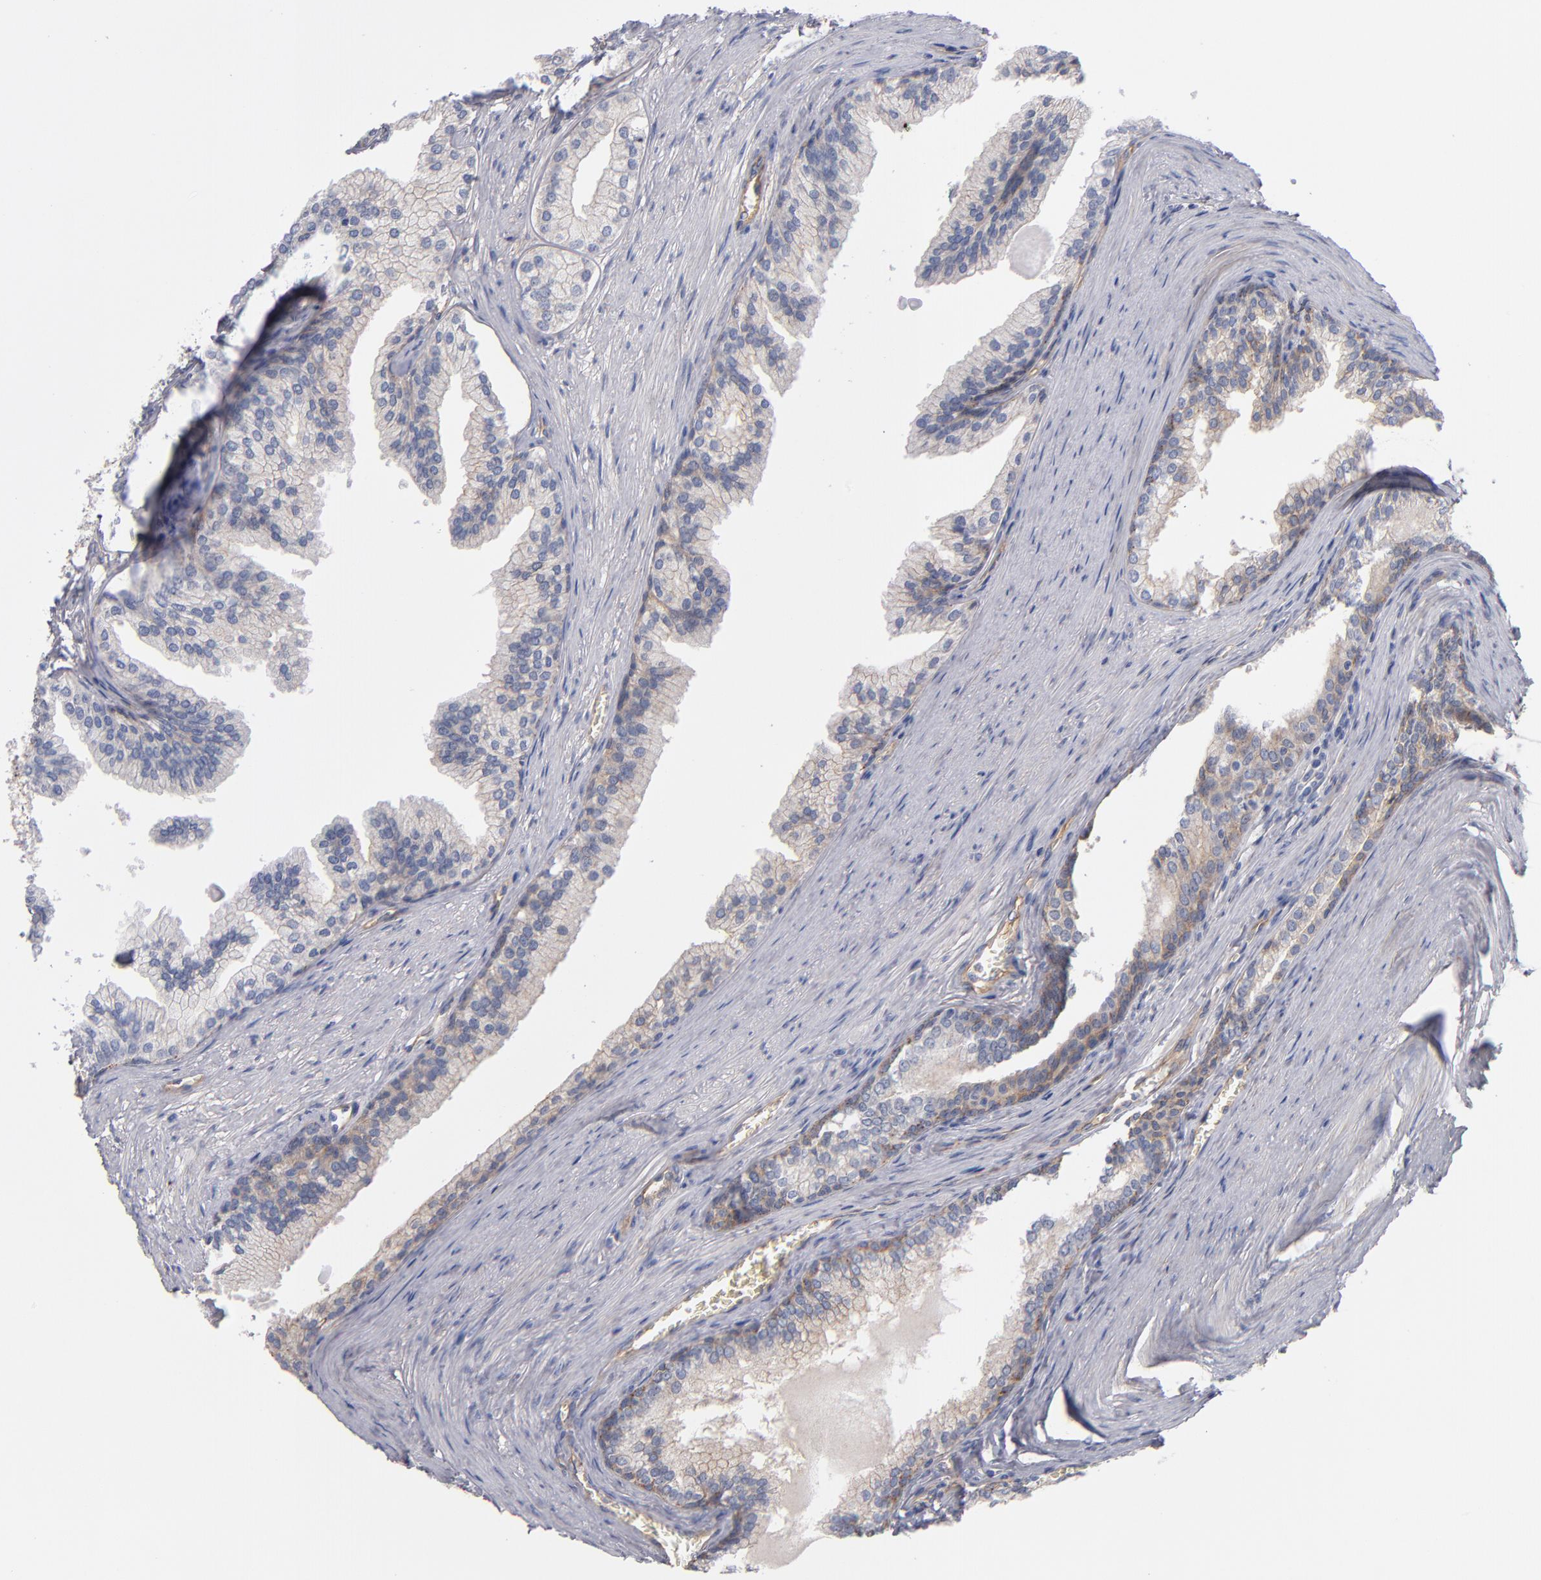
{"staining": {"intensity": "weak", "quantity": "<25%", "location": "cytoplasmic/membranous"}, "tissue": "prostate", "cell_type": "Glandular cells", "image_type": "normal", "snomed": [{"axis": "morphology", "description": "Normal tissue, NOS"}, {"axis": "topography", "description": "Prostate"}], "caption": "Glandular cells are negative for brown protein staining in benign prostate.", "gene": "PLSCR4", "patient": {"sex": "male", "age": 68}}